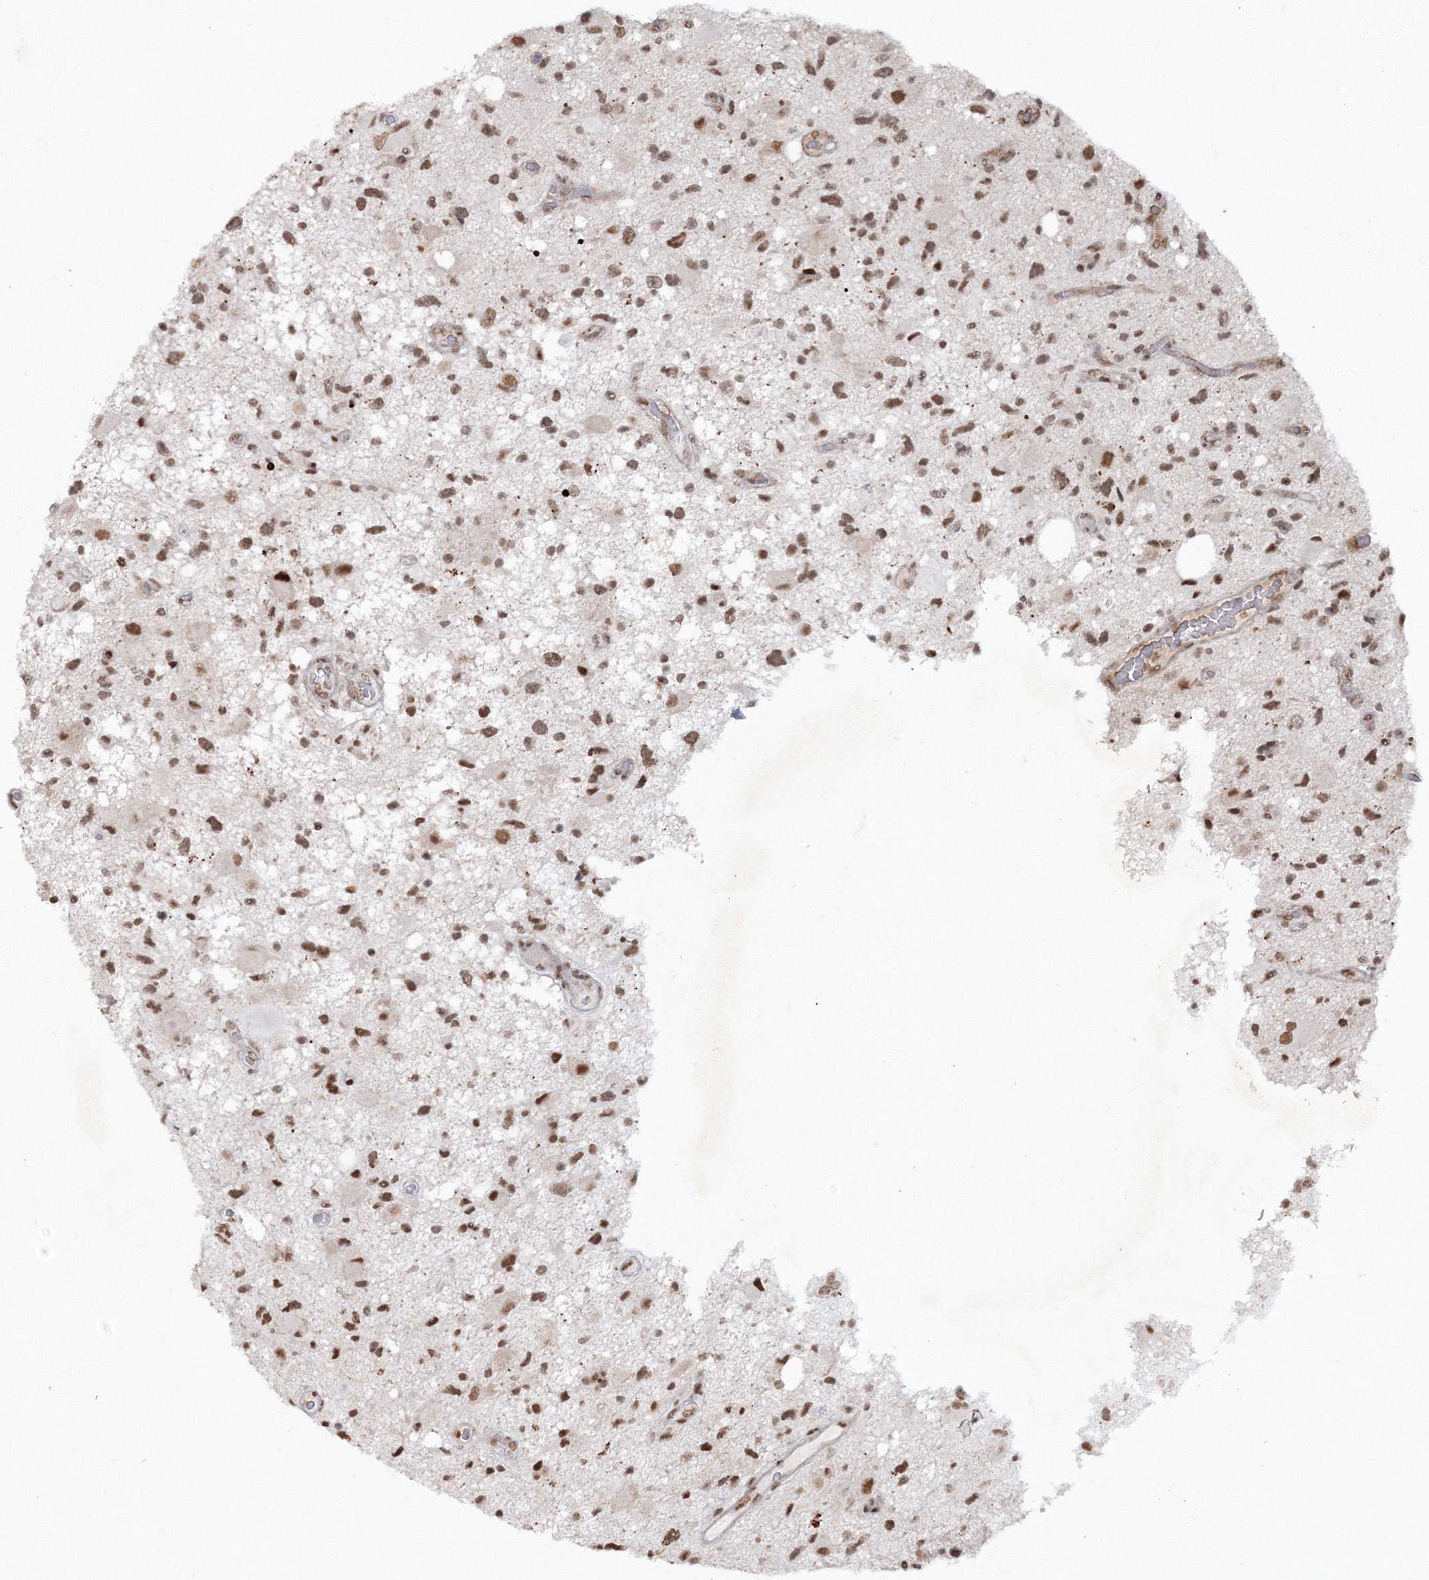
{"staining": {"intensity": "moderate", "quantity": ">75%", "location": "nuclear"}, "tissue": "glioma", "cell_type": "Tumor cells", "image_type": "cancer", "snomed": [{"axis": "morphology", "description": "Glioma, malignant, High grade"}, {"axis": "topography", "description": "Brain"}], "caption": "Human malignant high-grade glioma stained with a protein marker exhibits moderate staining in tumor cells.", "gene": "C3orf33", "patient": {"sex": "male", "age": 33}}